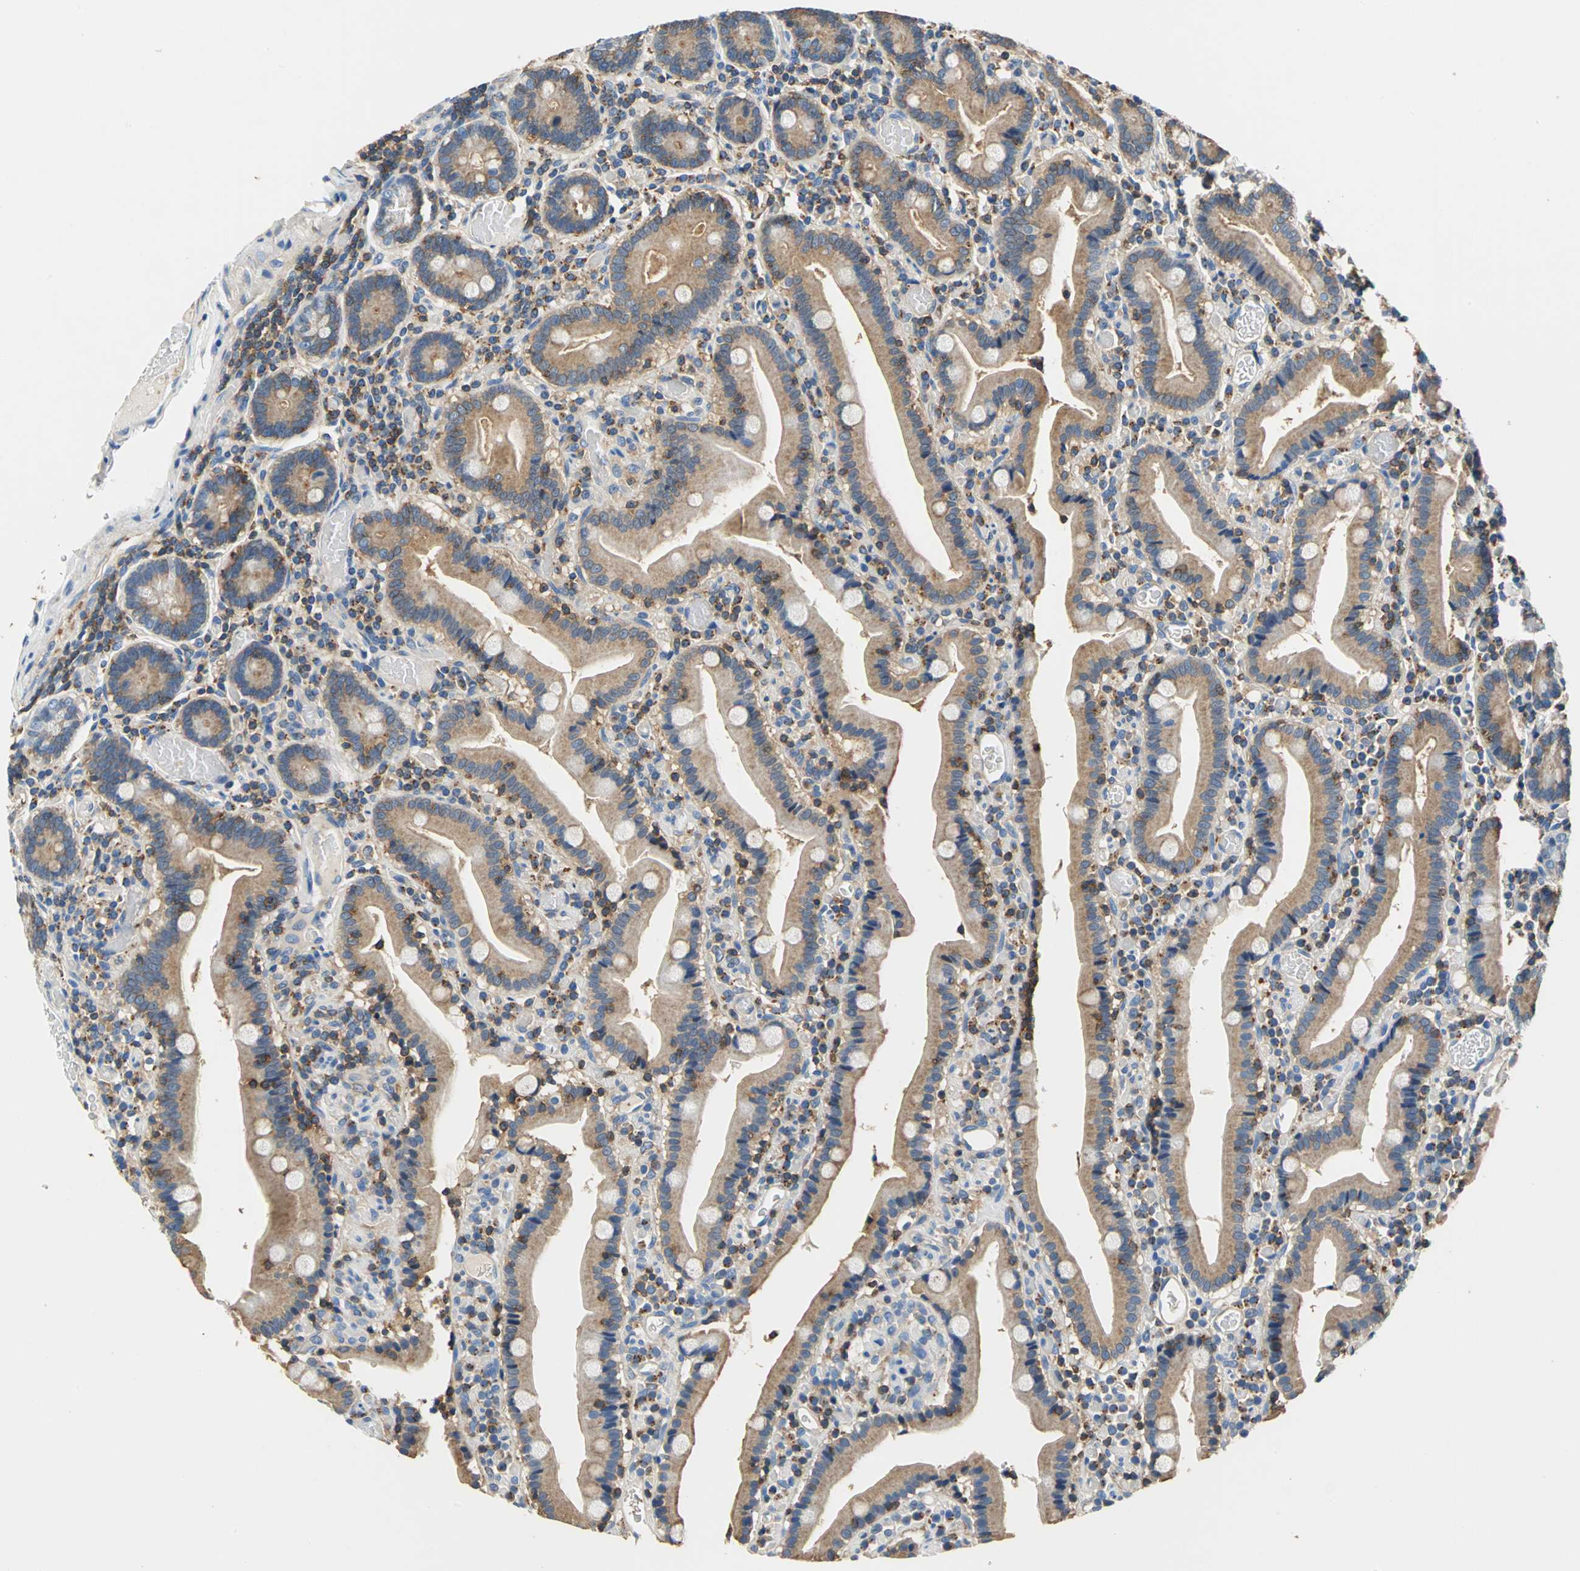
{"staining": {"intensity": "strong", "quantity": ">75%", "location": "cytoplasmic/membranous"}, "tissue": "duodenum", "cell_type": "Glandular cells", "image_type": "normal", "snomed": [{"axis": "morphology", "description": "Normal tissue, NOS"}, {"axis": "topography", "description": "Duodenum"}], "caption": "An immunohistochemistry image of benign tissue is shown. Protein staining in brown labels strong cytoplasmic/membranous positivity in duodenum within glandular cells. (Brightfield microscopy of DAB IHC at high magnification).", "gene": "SEPTIN11", "patient": {"sex": "female", "age": 53}}